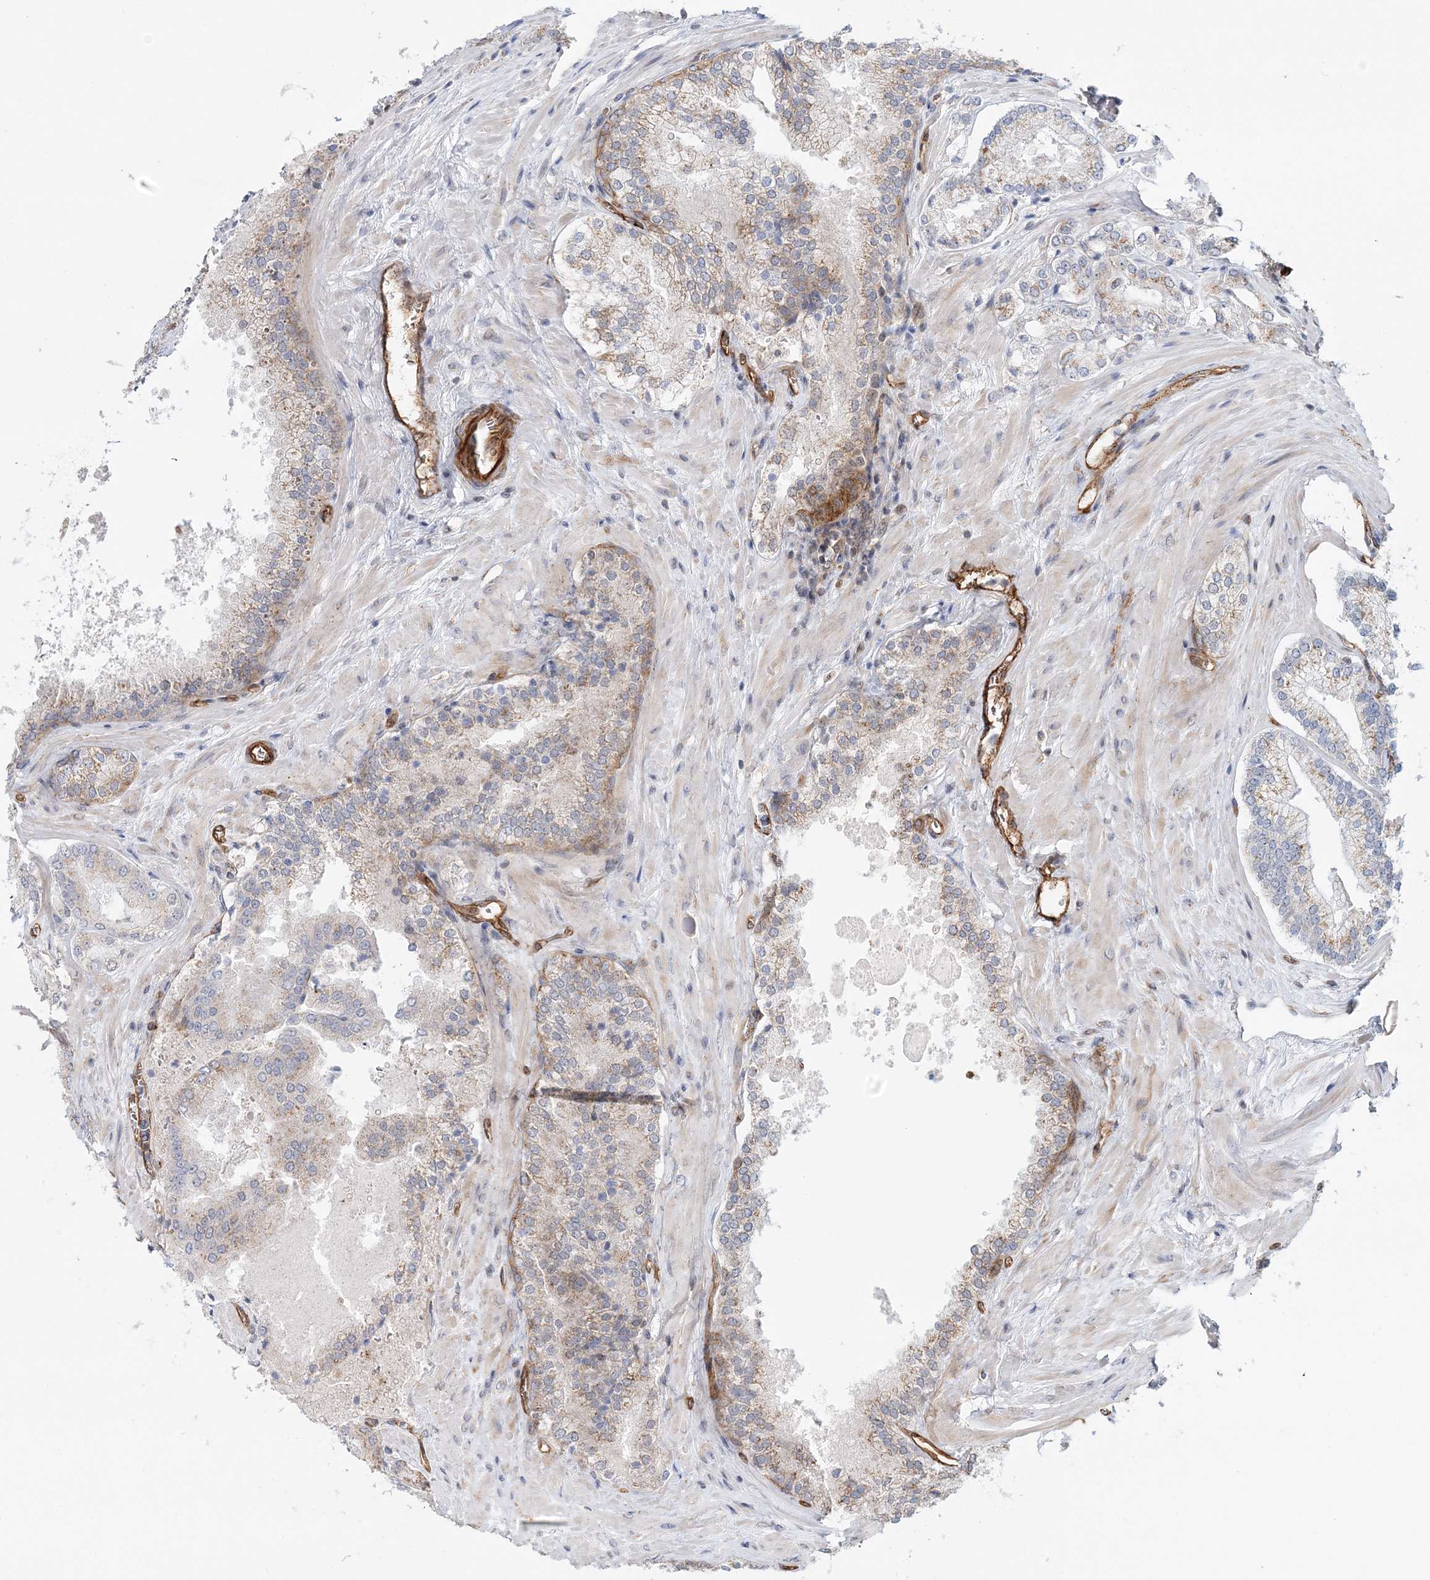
{"staining": {"intensity": "negative", "quantity": "none", "location": "none"}, "tissue": "prostate cancer", "cell_type": "Tumor cells", "image_type": "cancer", "snomed": [{"axis": "morphology", "description": "Adenocarcinoma, Low grade"}, {"axis": "topography", "description": "Prostate"}], "caption": "Immunohistochemistry histopathology image of neoplastic tissue: prostate adenocarcinoma (low-grade) stained with DAB (3,3'-diaminobenzidine) shows no significant protein expression in tumor cells. Brightfield microscopy of IHC stained with DAB (brown) and hematoxylin (blue), captured at high magnification.", "gene": "AFAP1L2", "patient": {"sex": "male", "age": 74}}